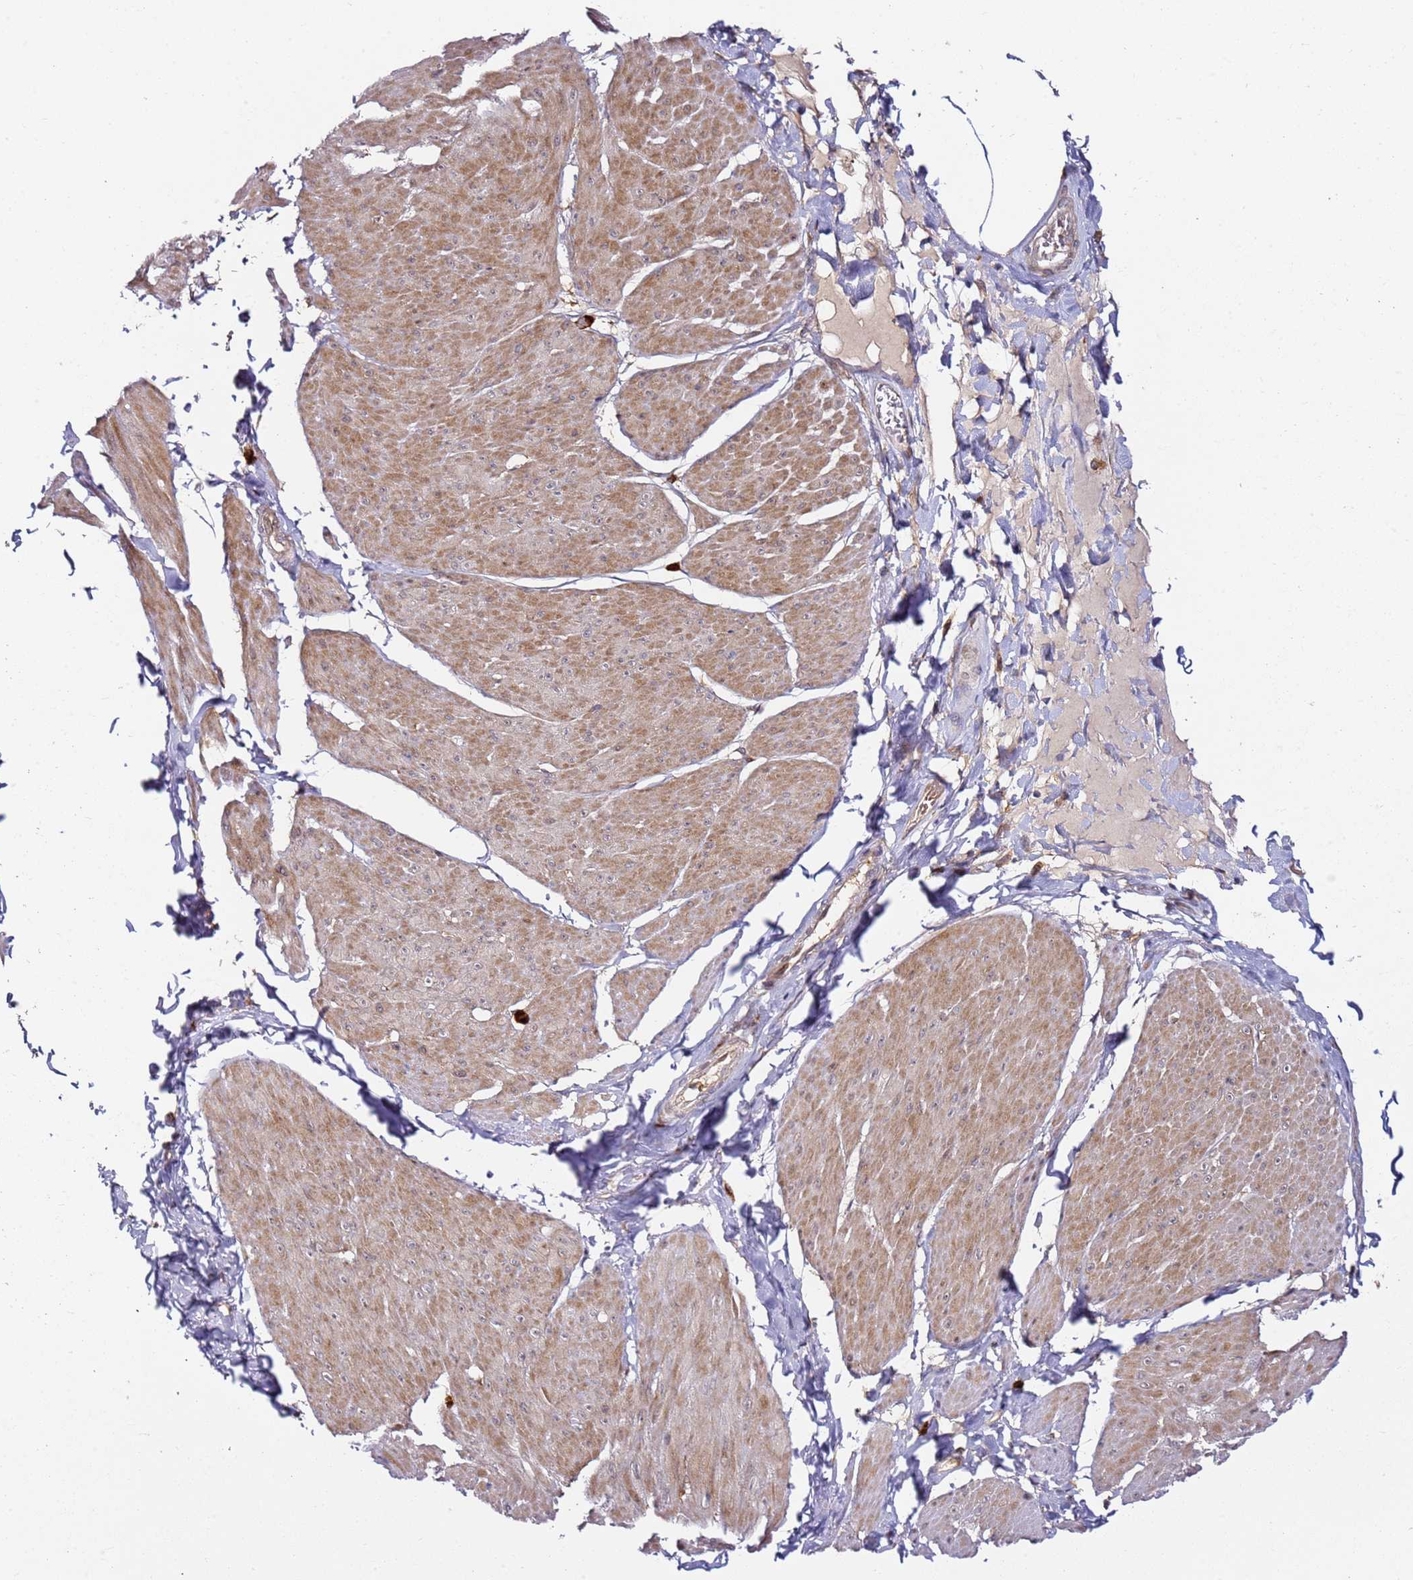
{"staining": {"intensity": "moderate", "quantity": ">75%", "location": "cytoplasmic/membranous"}, "tissue": "smooth muscle", "cell_type": "Smooth muscle cells", "image_type": "normal", "snomed": [{"axis": "morphology", "description": "Urothelial carcinoma, High grade"}, {"axis": "topography", "description": "Urinary bladder"}], "caption": "This is an image of IHC staining of unremarkable smooth muscle, which shows moderate expression in the cytoplasmic/membranous of smooth muscle cells.", "gene": "PRMT7", "patient": {"sex": "male", "age": 46}}